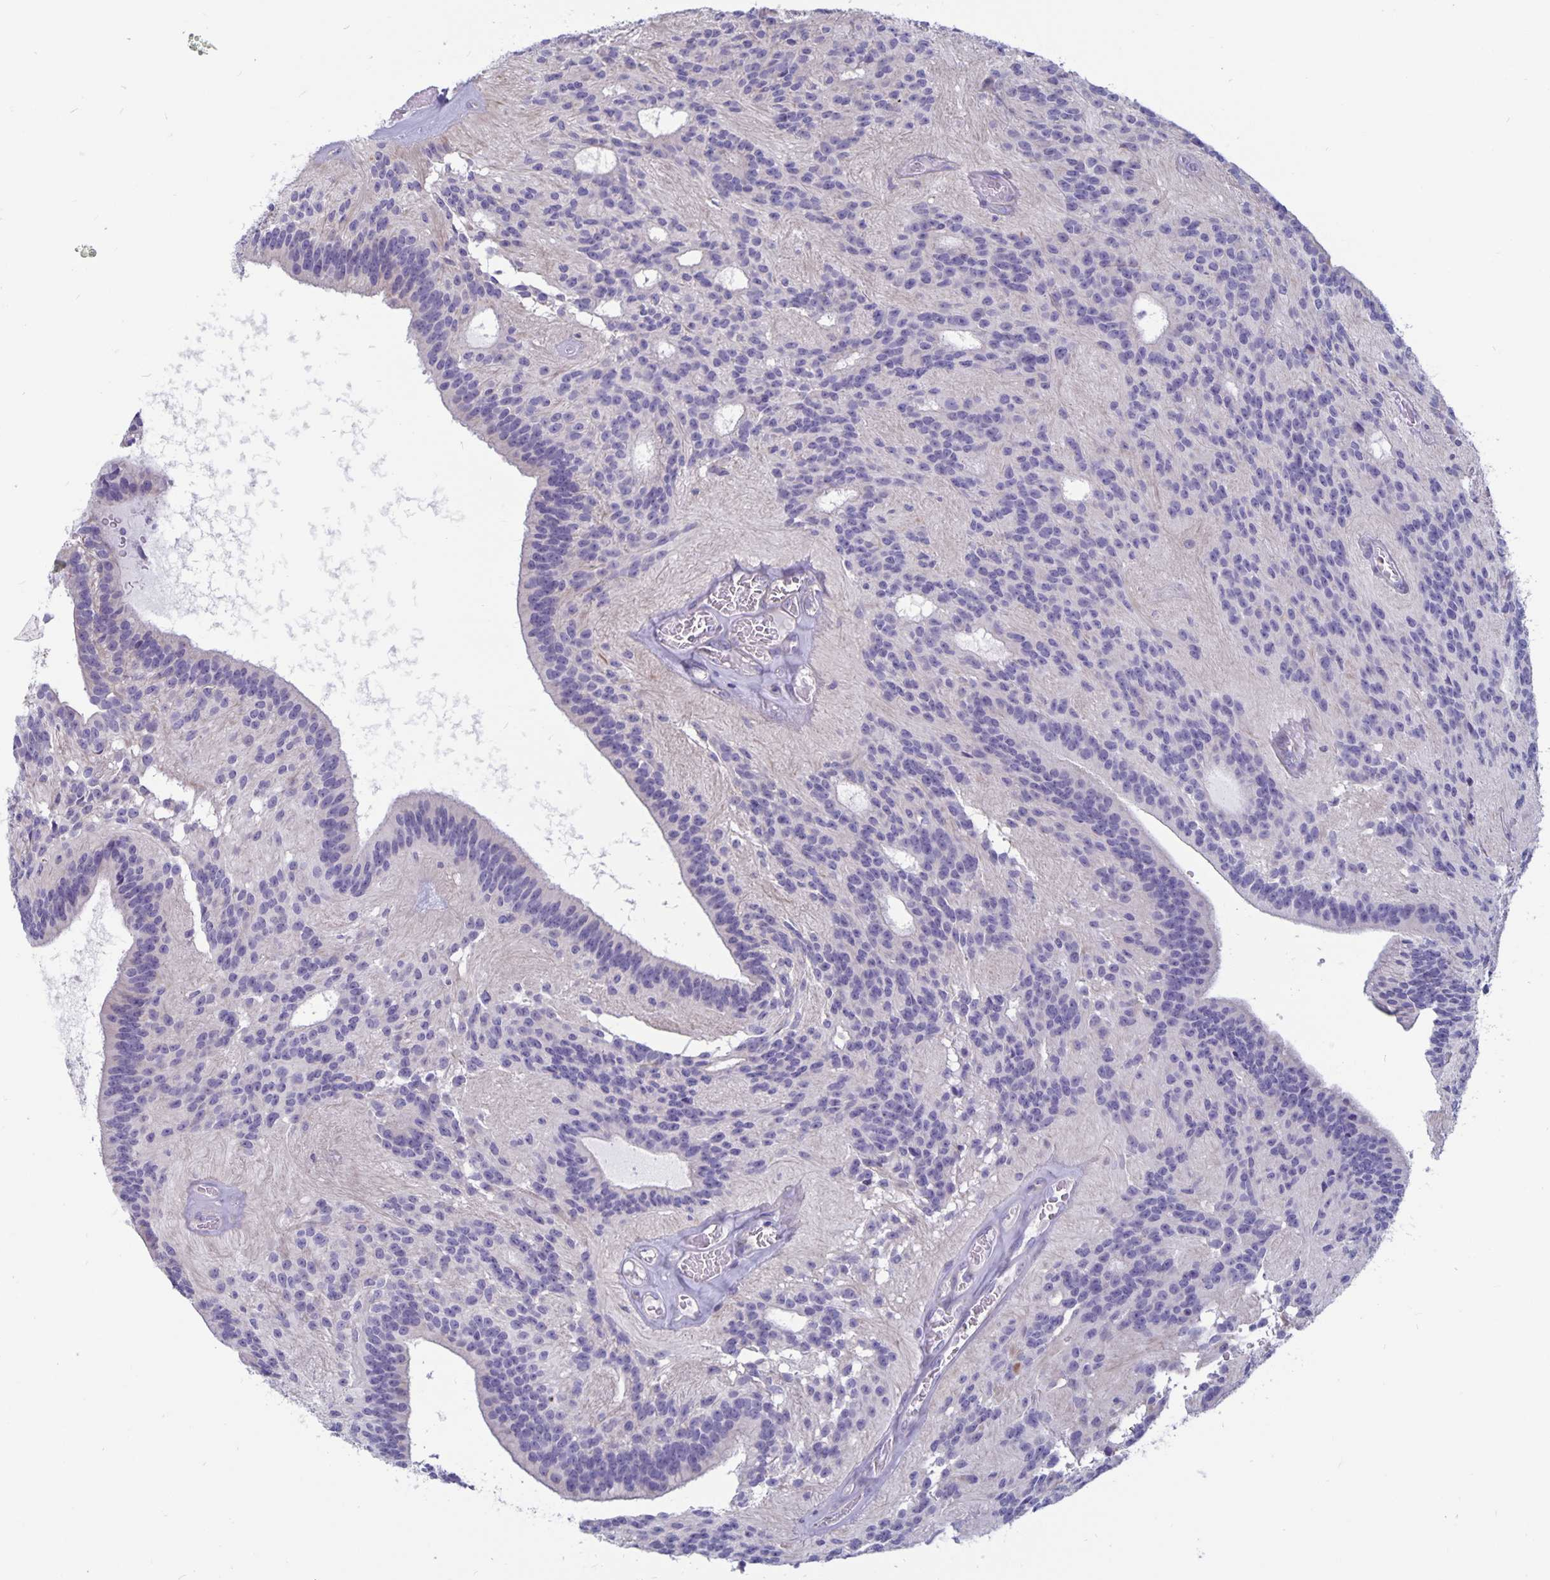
{"staining": {"intensity": "negative", "quantity": "none", "location": "none"}, "tissue": "glioma", "cell_type": "Tumor cells", "image_type": "cancer", "snomed": [{"axis": "morphology", "description": "Glioma, malignant, Low grade"}, {"axis": "topography", "description": "Brain"}], "caption": "IHC photomicrograph of human malignant glioma (low-grade) stained for a protein (brown), which displays no staining in tumor cells.", "gene": "PLCB3", "patient": {"sex": "male", "age": 31}}